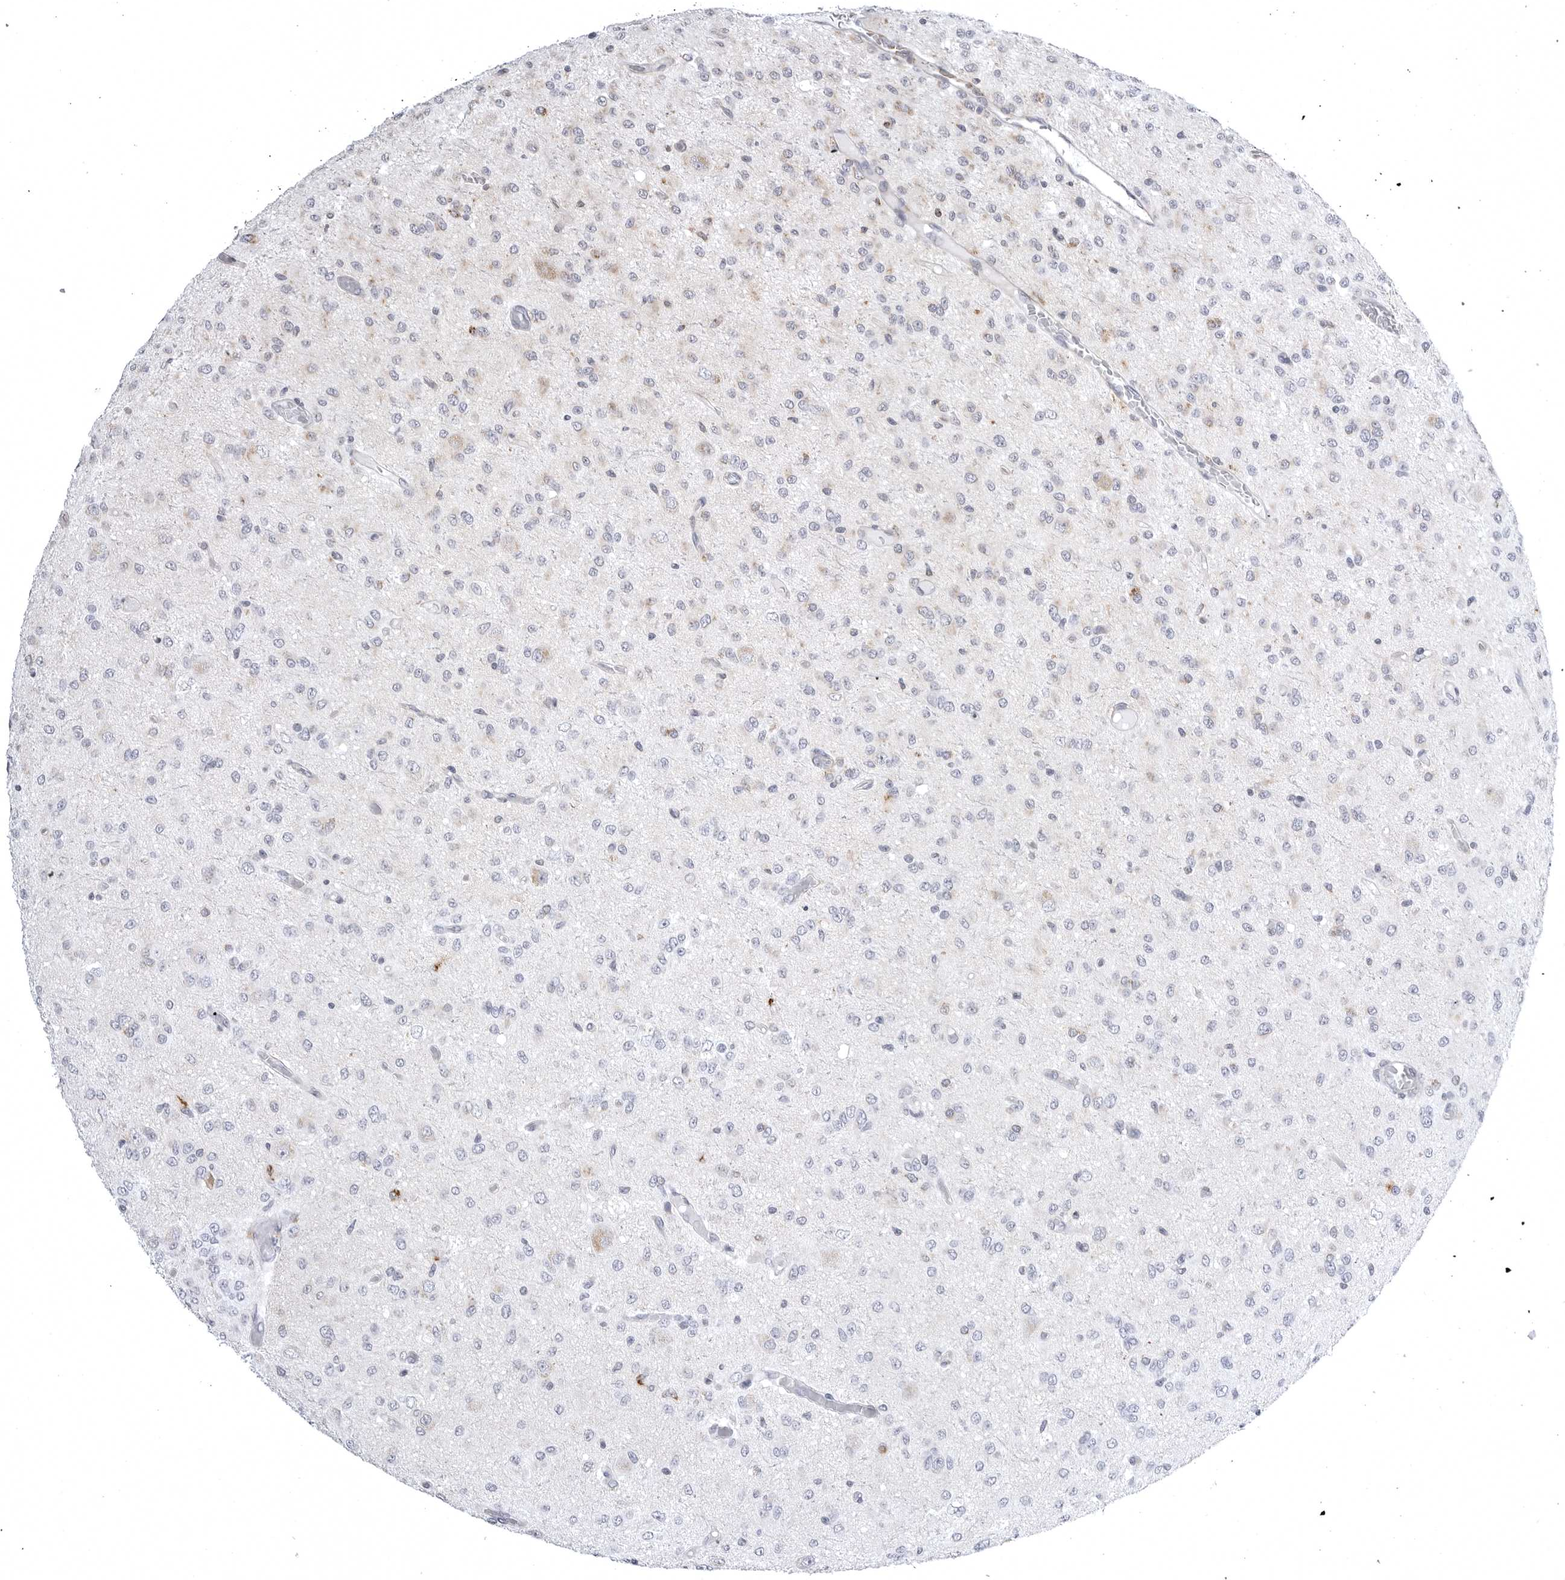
{"staining": {"intensity": "negative", "quantity": "none", "location": "none"}, "tissue": "glioma", "cell_type": "Tumor cells", "image_type": "cancer", "snomed": [{"axis": "morphology", "description": "Glioma, malignant, High grade"}, {"axis": "topography", "description": "Brain"}], "caption": "Human glioma stained for a protein using immunohistochemistry (IHC) displays no expression in tumor cells.", "gene": "TUFM", "patient": {"sex": "female", "age": 59}}